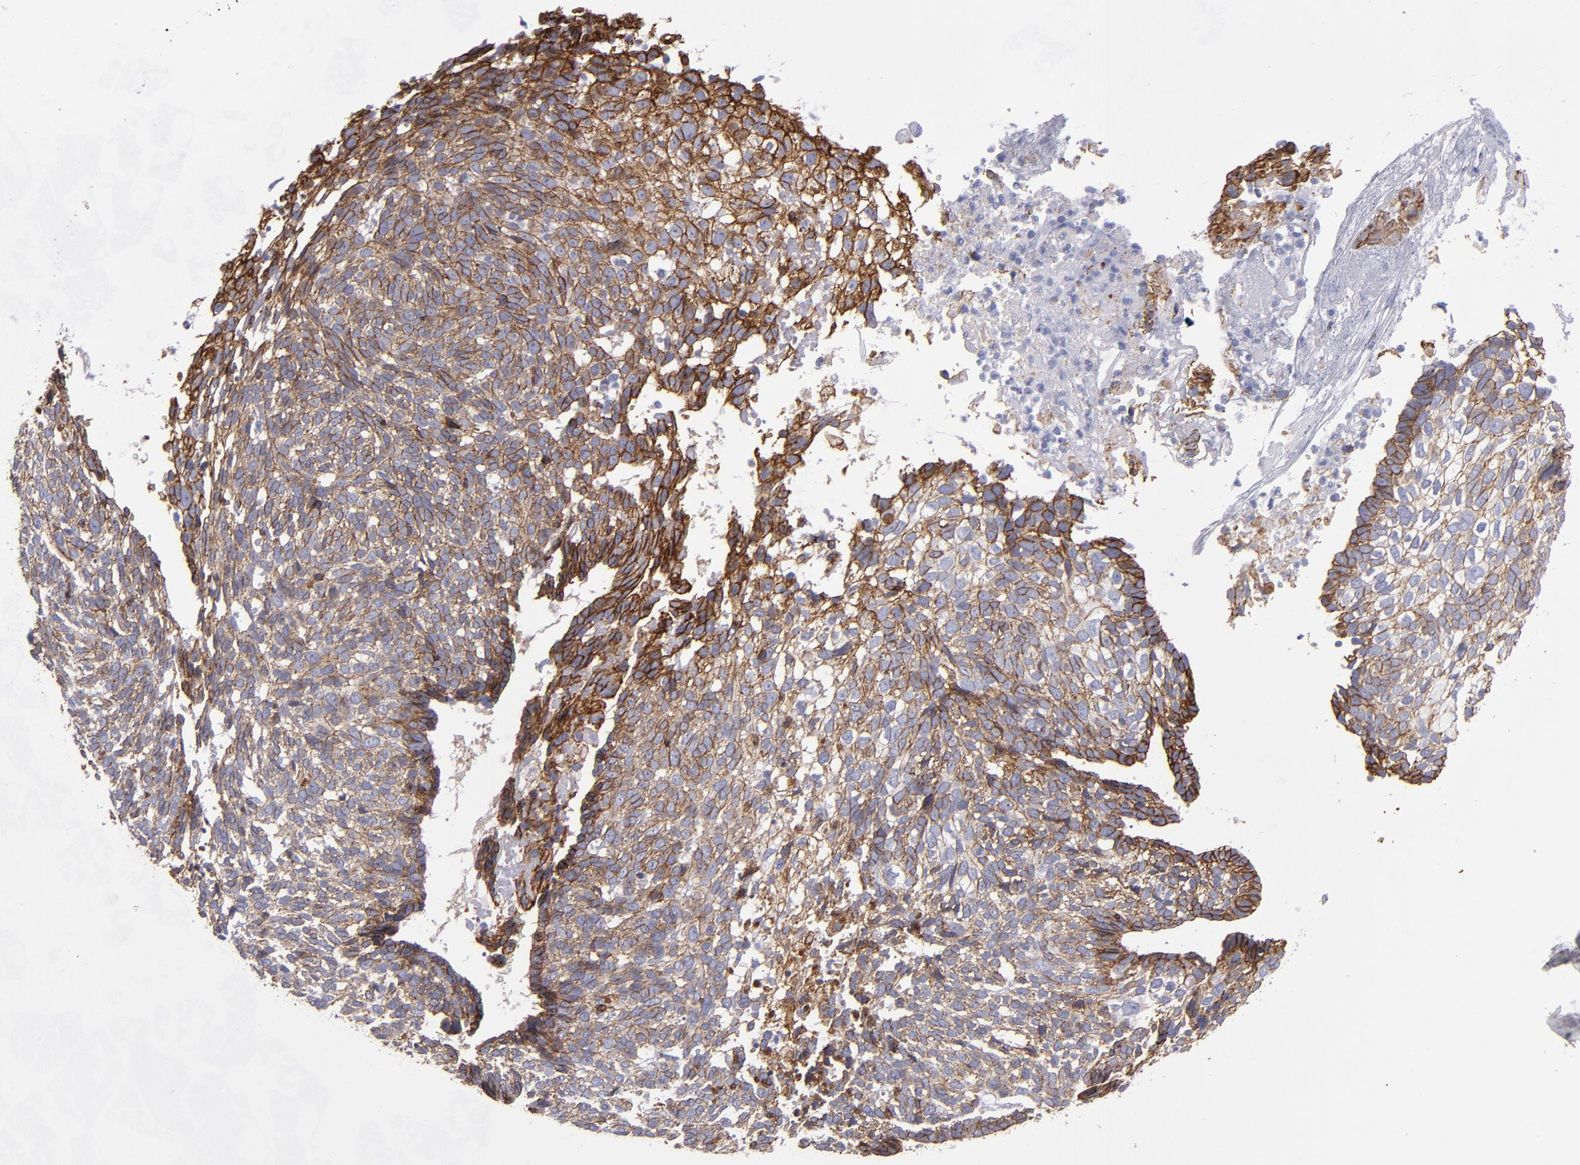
{"staining": {"intensity": "moderate", "quantity": ">75%", "location": "cytoplasmic/membranous"}, "tissue": "skin cancer", "cell_type": "Tumor cells", "image_type": "cancer", "snomed": [{"axis": "morphology", "description": "Basal cell carcinoma"}, {"axis": "topography", "description": "Skin"}], "caption": "Immunohistochemistry (IHC) staining of skin cancer, which shows medium levels of moderate cytoplasmic/membranous expression in about >75% of tumor cells indicating moderate cytoplasmic/membranous protein positivity. The staining was performed using DAB (3,3'-diaminobenzidine) (brown) for protein detection and nuclei were counterstained in hematoxylin (blue).", "gene": "CDH3", "patient": {"sex": "male", "age": 72}}